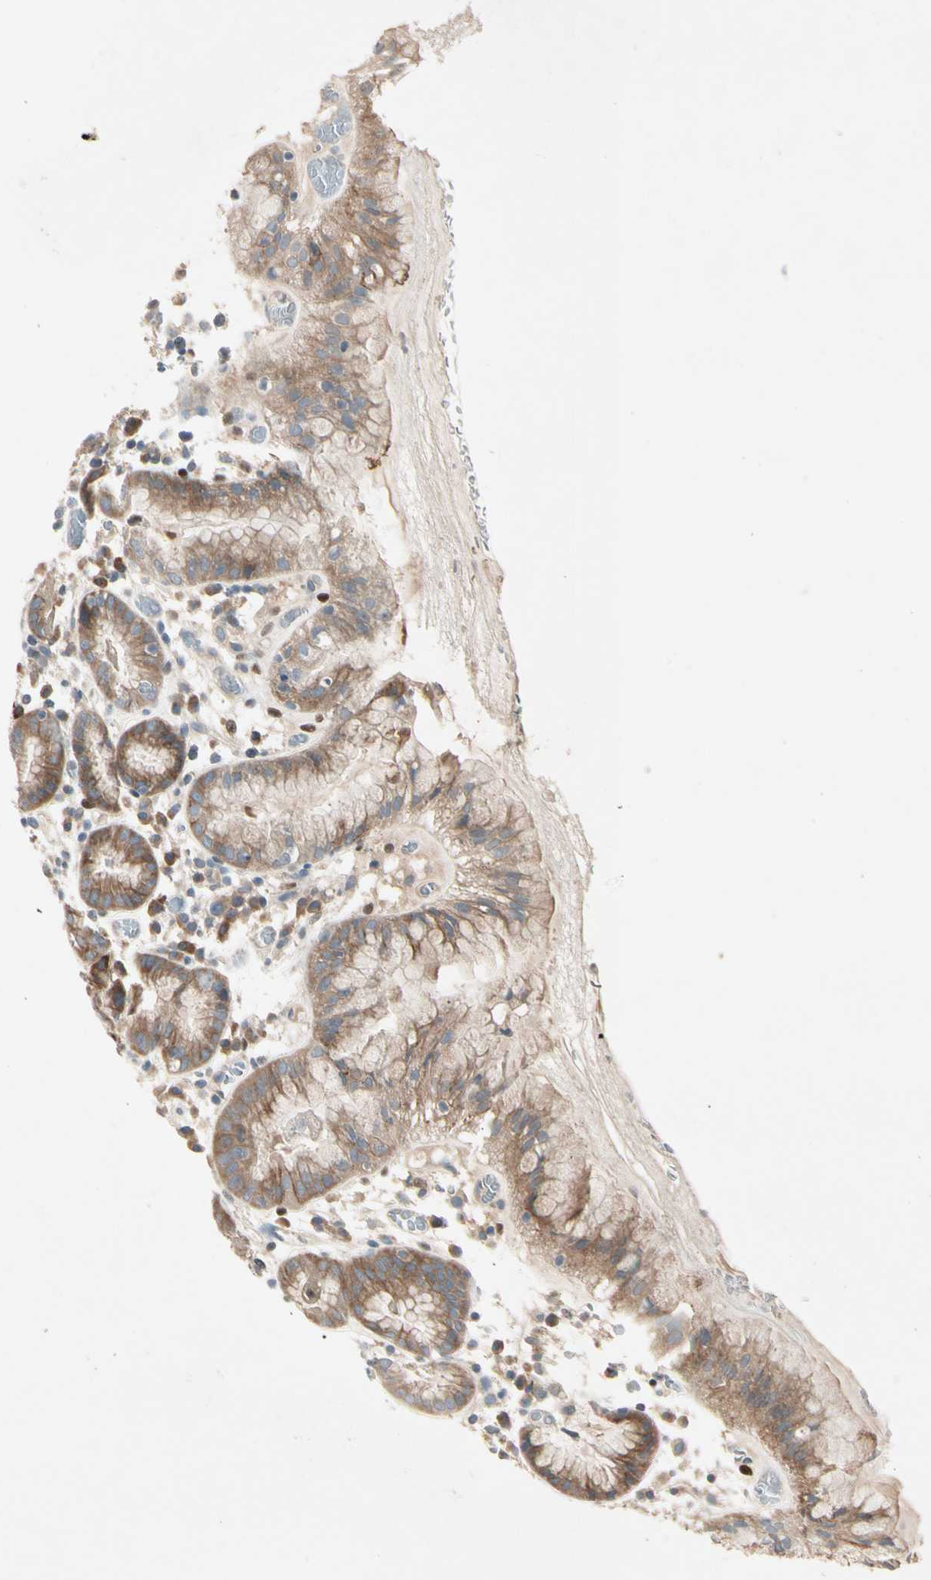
{"staining": {"intensity": "moderate", "quantity": ">75%", "location": "cytoplasmic/membranous"}, "tissue": "stomach", "cell_type": "Glandular cells", "image_type": "normal", "snomed": [{"axis": "morphology", "description": "Normal tissue, NOS"}, {"axis": "topography", "description": "Stomach"}, {"axis": "topography", "description": "Stomach, lower"}], "caption": "Stomach stained with a brown dye shows moderate cytoplasmic/membranous positive staining in approximately >75% of glandular cells.", "gene": "IL1R1", "patient": {"sex": "female", "age": 75}}